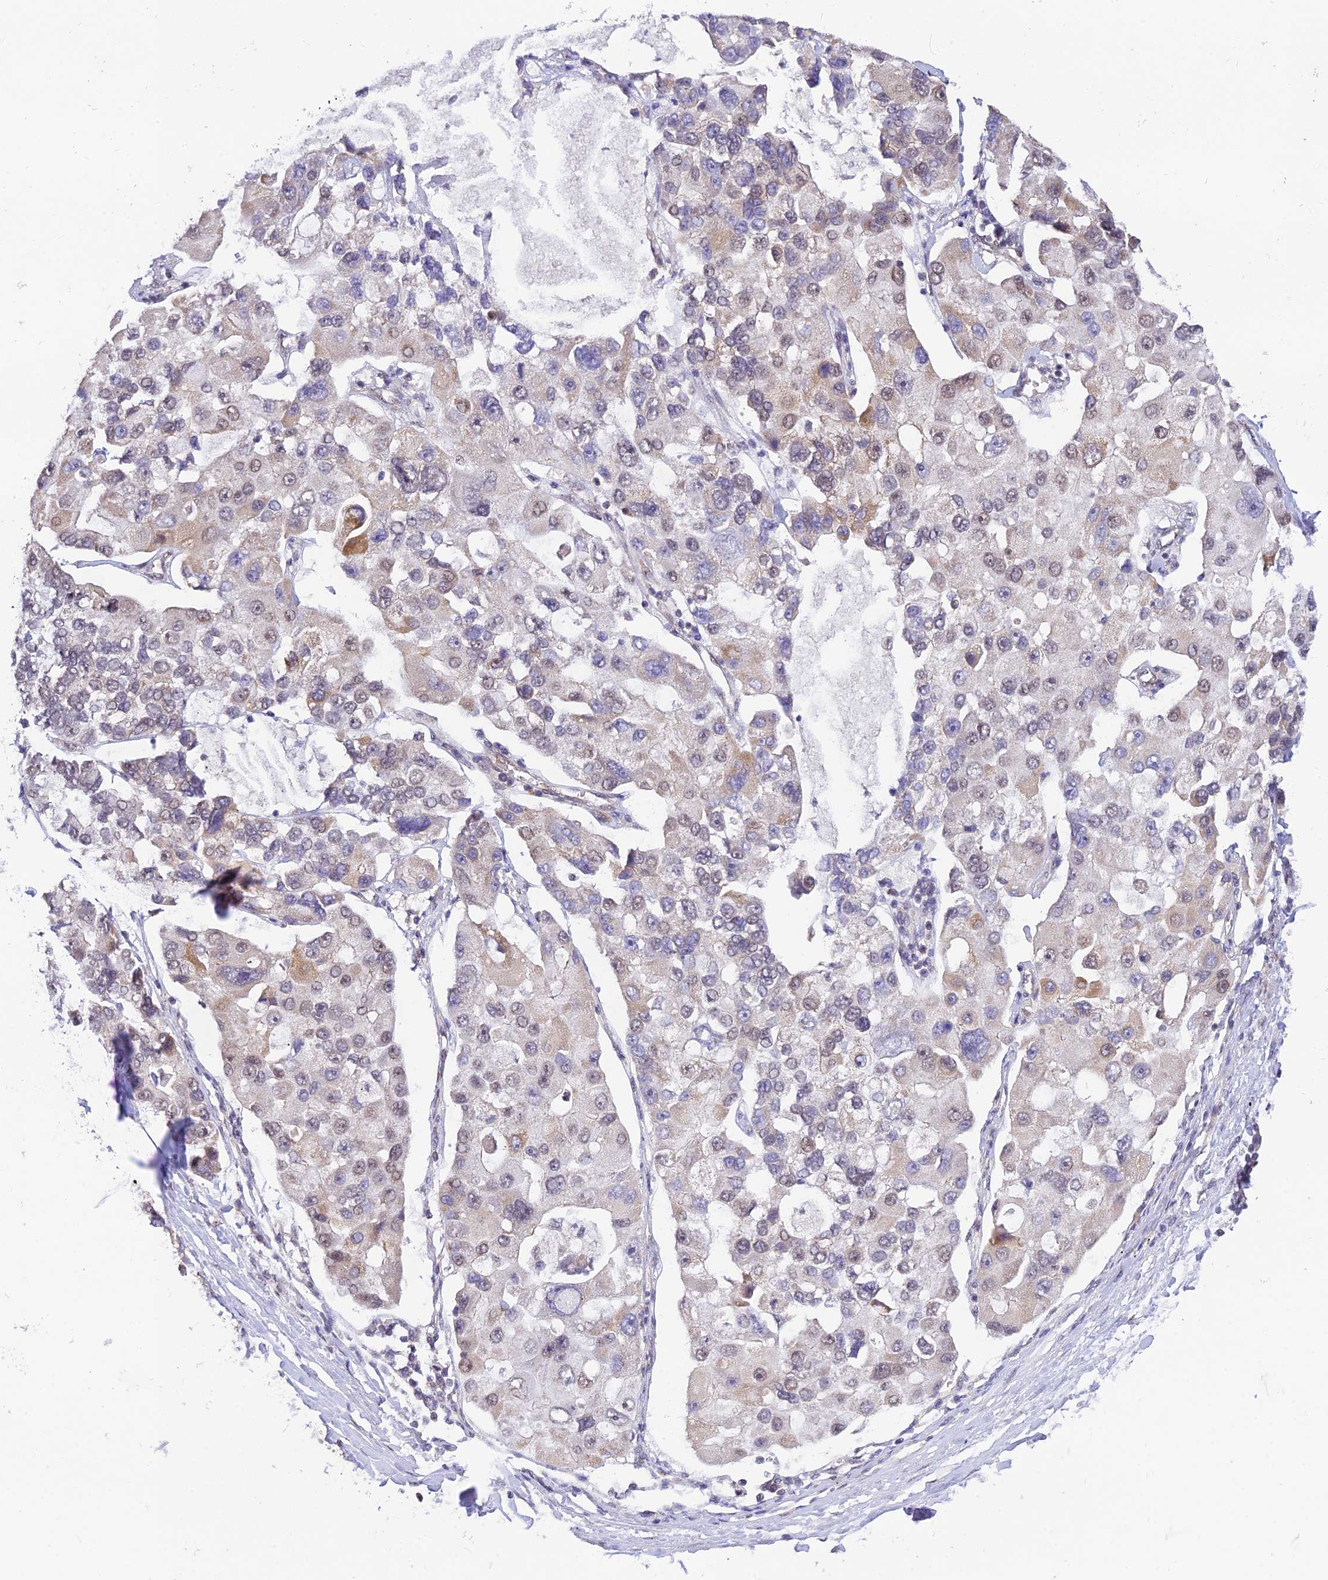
{"staining": {"intensity": "weak", "quantity": "25%-75%", "location": "nuclear"}, "tissue": "lung cancer", "cell_type": "Tumor cells", "image_type": "cancer", "snomed": [{"axis": "morphology", "description": "Adenocarcinoma, NOS"}, {"axis": "topography", "description": "Lung"}], "caption": "Adenocarcinoma (lung) stained with immunohistochemistry (IHC) shows weak nuclear expression in about 25%-75% of tumor cells. The staining was performed using DAB, with brown indicating positive protein expression. Nuclei are stained blue with hematoxylin.", "gene": "MICOS13", "patient": {"sex": "female", "age": 54}}